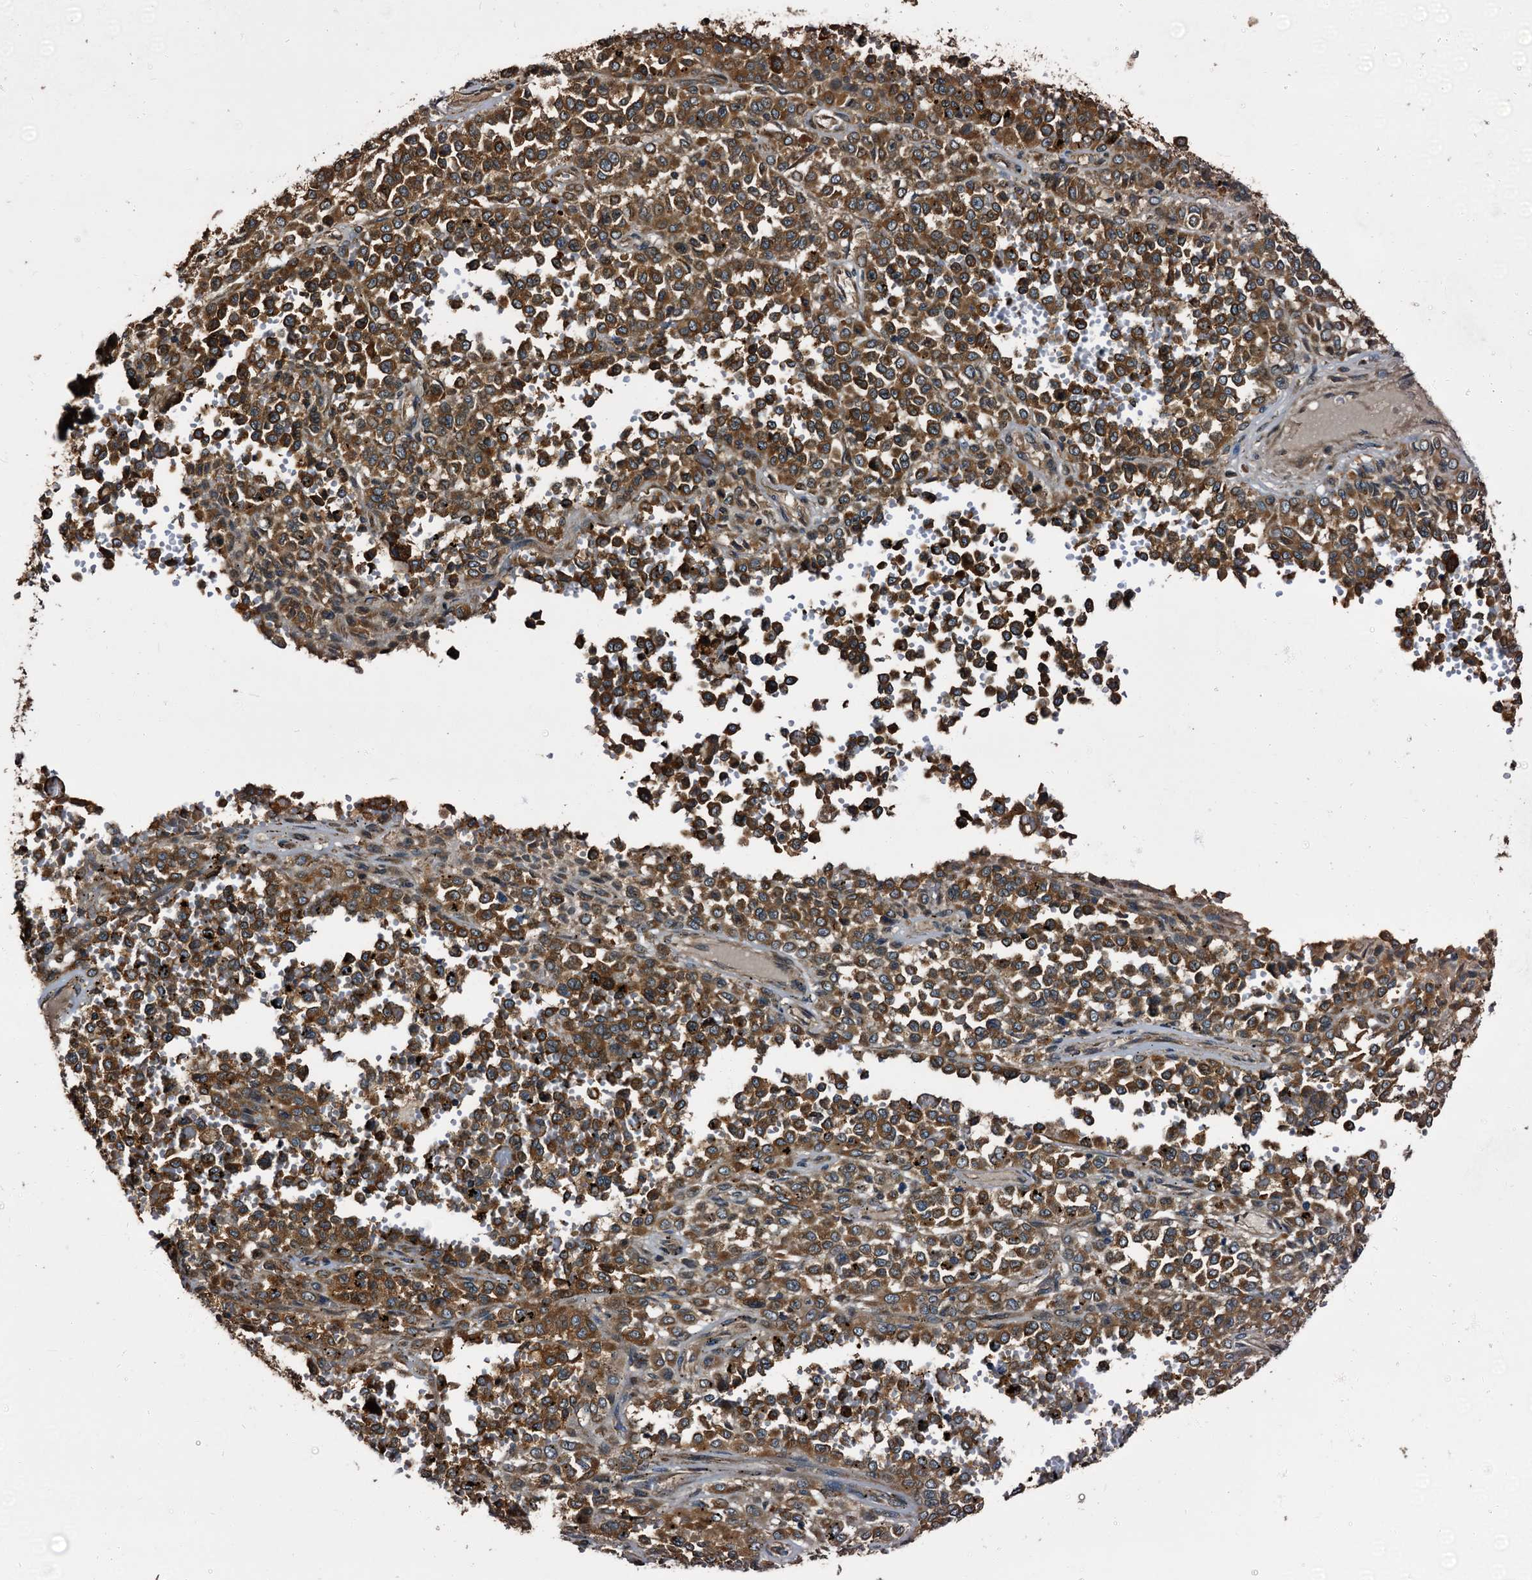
{"staining": {"intensity": "moderate", "quantity": ">75%", "location": "cytoplasmic/membranous"}, "tissue": "melanoma", "cell_type": "Tumor cells", "image_type": "cancer", "snomed": [{"axis": "morphology", "description": "Malignant melanoma, Metastatic site"}, {"axis": "topography", "description": "Pancreas"}], "caption": "Malignant melanoma (metastatic site) tissue displays moderate cytoplasmic/membranous expression in about >75% of tumor cells, visualized by immunohistochemistry. The protein of interest is stained brown, and the nuclei are stained in blue (DAB (3,3'-diaminobenzidine) IHC with brightfield microscopy, high magnification).", "gene": "PEX5", "patient": {"sex": "female", "age": 30}}